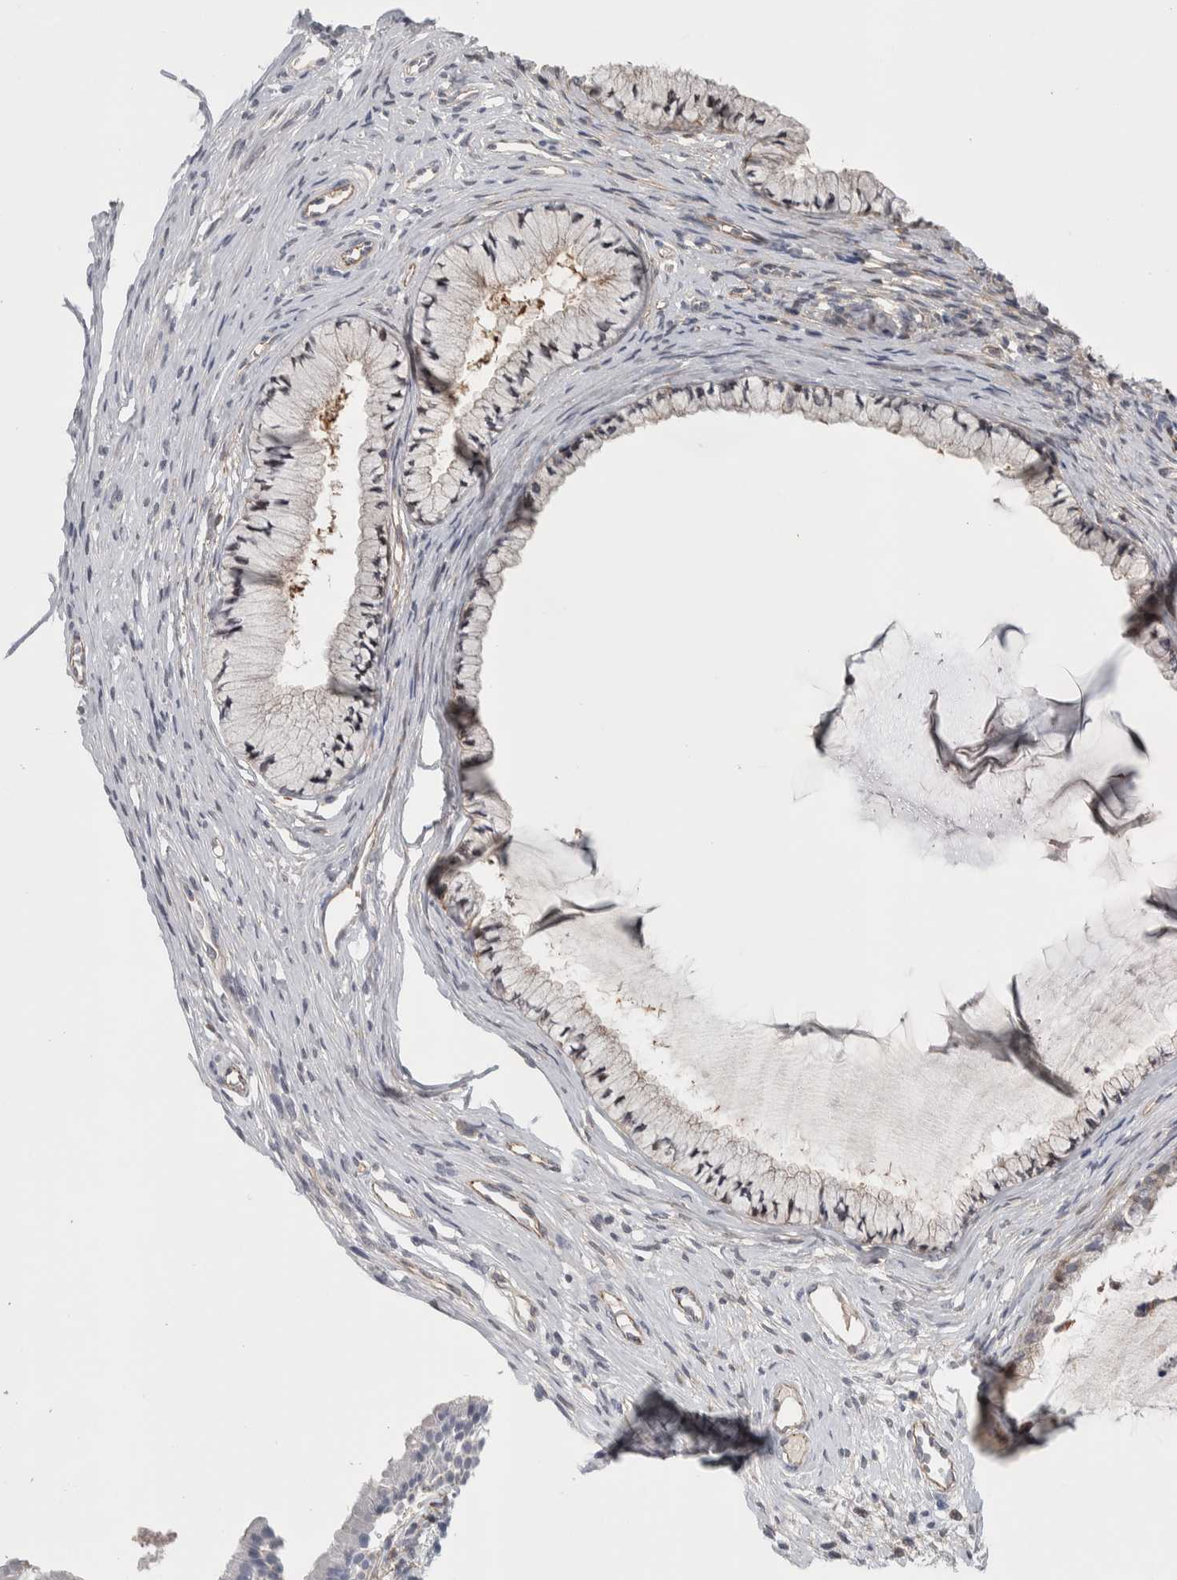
{"staining": {"intensity": "negative", "quantity": "none", "location": "none"}, "tissue": "nasopharynx", "cell_type": "Respiratory epithelial cells", "image_type": "normal", "snomed": [{"axis": "morphology", "description": "Normal tissue, NOS"}, {"axis": "topography", "description": "Nasopharynx"}], "caption": "DAB (3,3'-diaminobenzidine) immunohistochemical staining of normal human nasopharynx displays no significant staining in respiratory epithelial cells.", "gene": "ZNF862", "patient": {"sex": "male", "age": 22}}